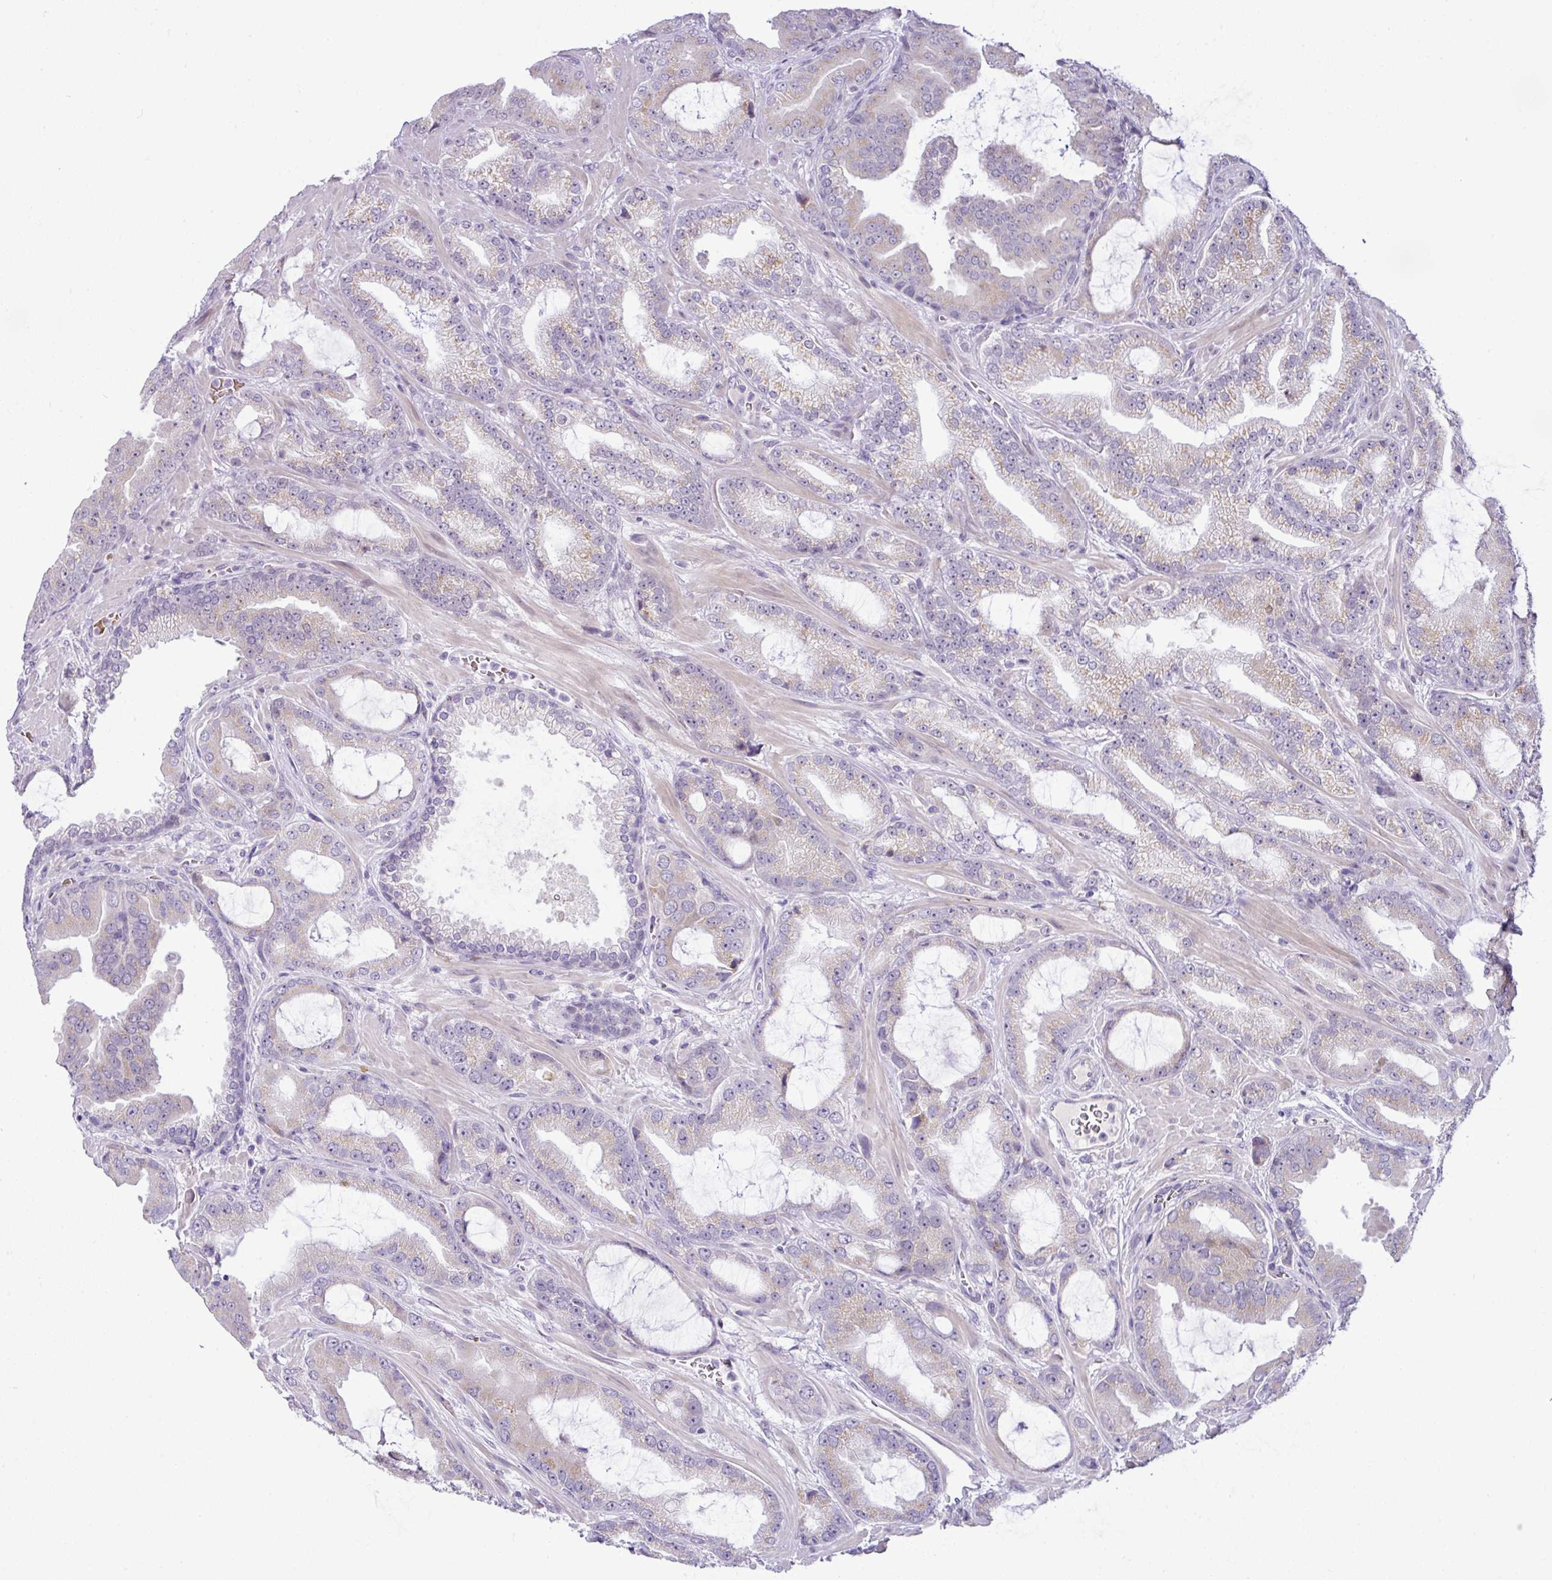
{"staining": {"intensity": "weak", "quantity": "<25%", "location": "cytoplasmic/membranous"}, "tissue": "prostate cancer", "cell_type": "Tumor cells", "image_type": "cancer", "snomed": [{"axis": "morphology", "description": "Adenocarcinoma, High grade"}, {"axis": "topography", "description": "Prostate"}], "caption": "Immunohistochemistry (IHC) of prostate adenocarcinoma (high-grade) exhibits no positivity in tumor cells.", "gene": "PARP2", "patient": {"sex": "male", "age": 68}}